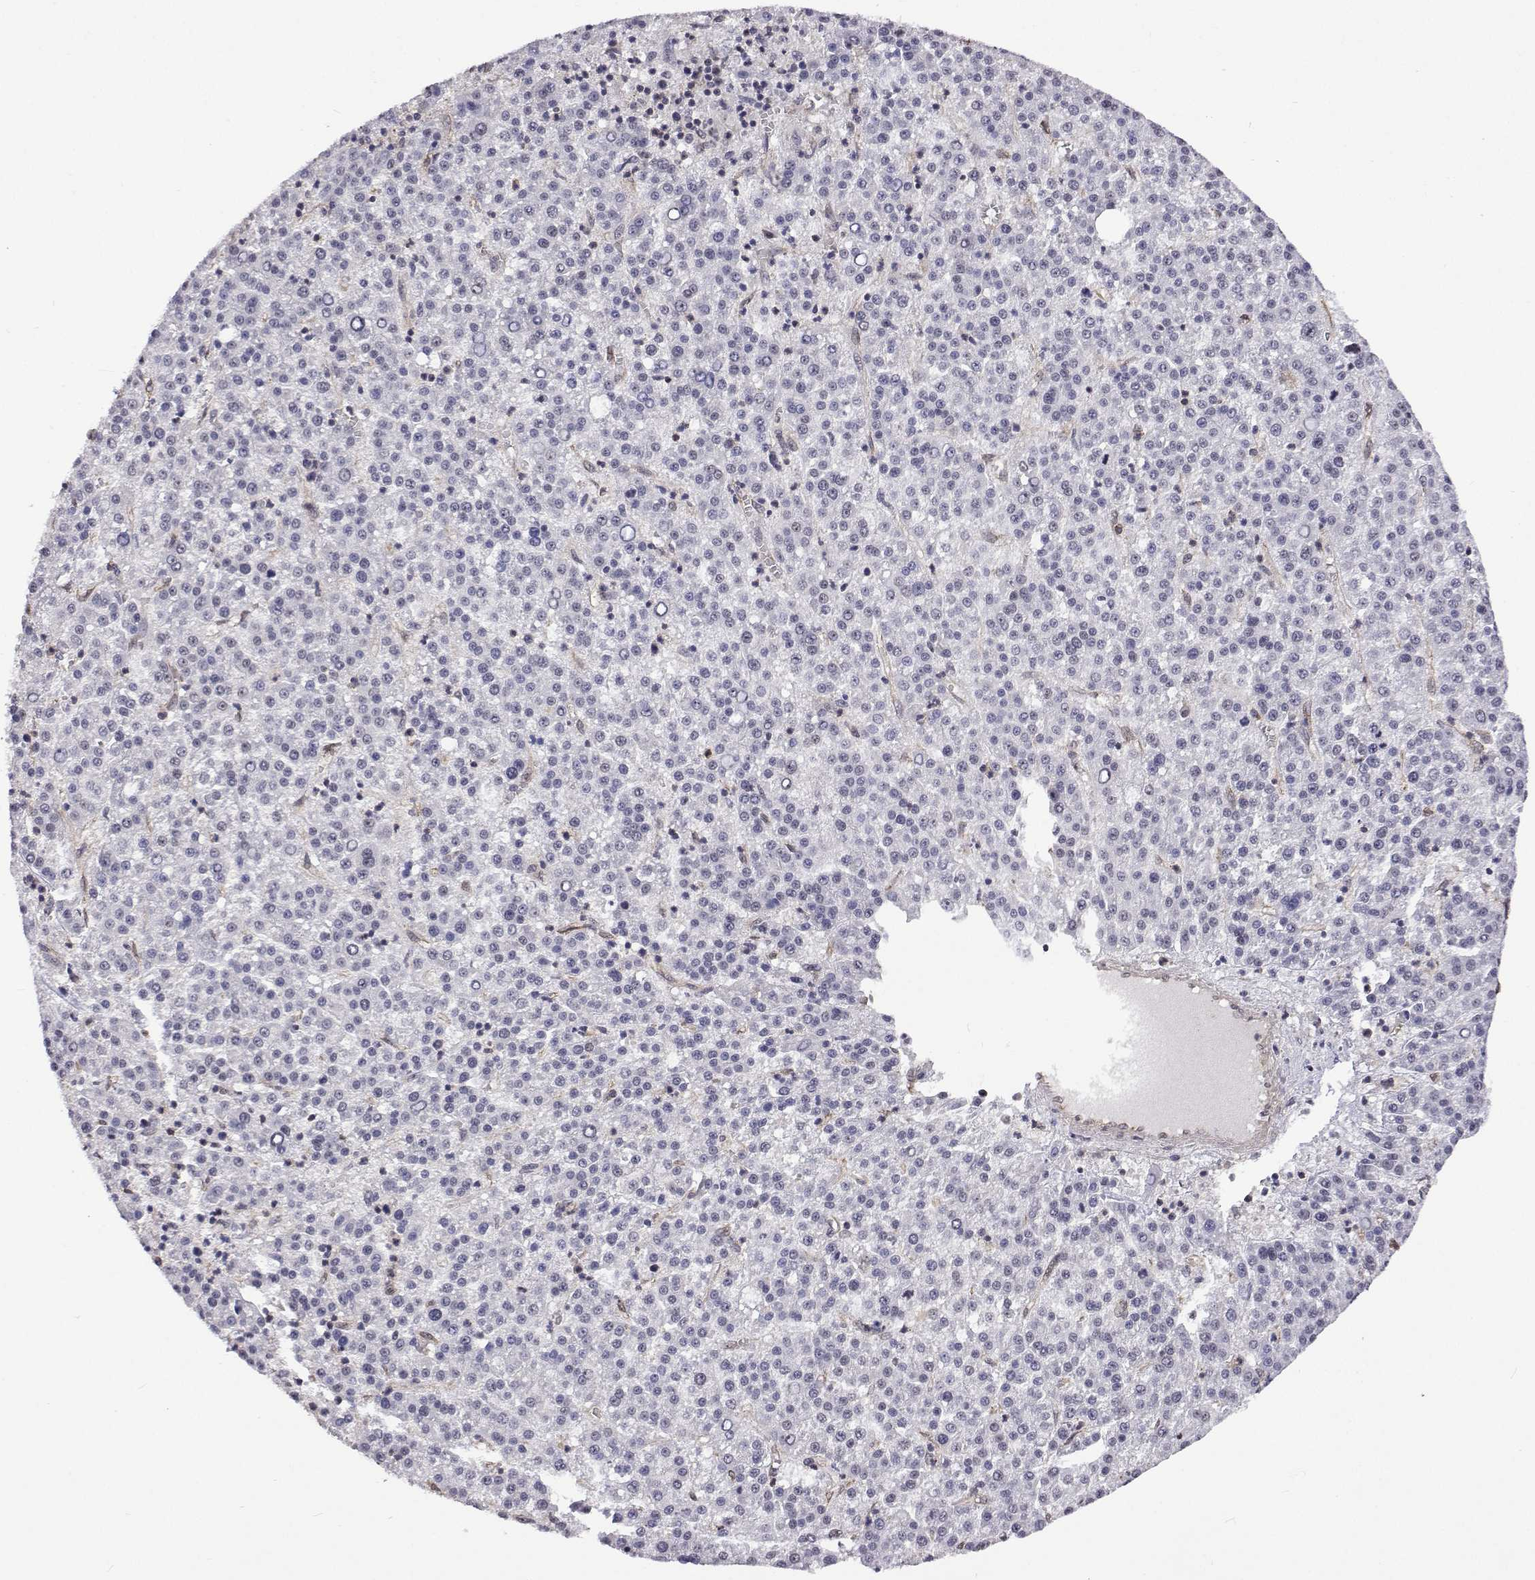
{"staining": {"intensity": "negative", "quantity": "none", "location": "none"}, "tissue": "liver cancer", "cell_type": "Tumor cells", "image_type": "cancer", "snomed": [{"axis": "morphology", "description": "Carcinoma, Hepatocellular, NOS"}, {"axis": "topography", "description": "Liver"}], "caption": "The photomicrograph exhibits no significant positivity in tumor cells of liver cancer (hepatocellular carcinoma).", "gene": "NHP2", "patient": {"sex": "female", "age": 58}}